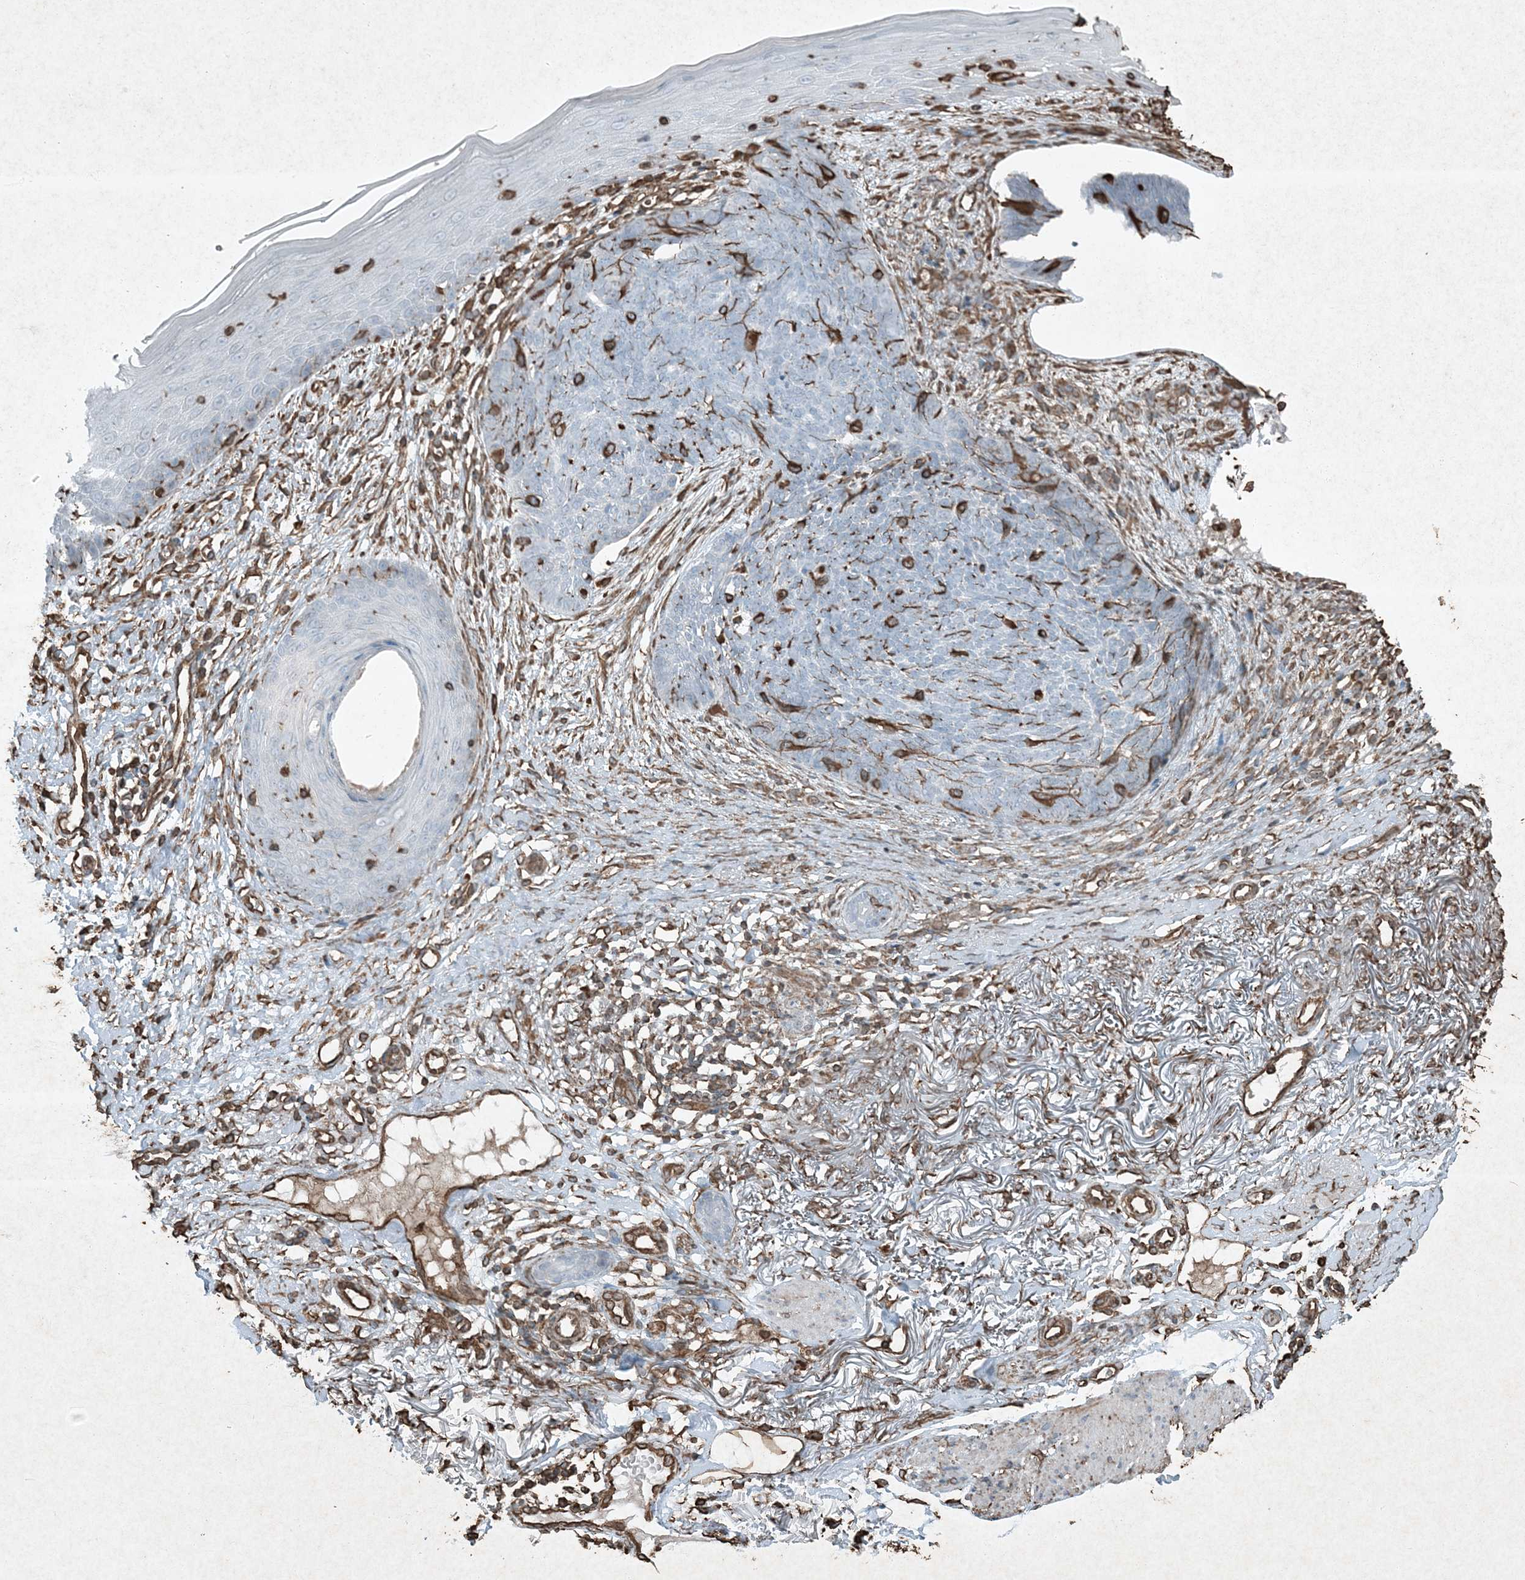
{"staining": {"intensity": "negative", "quantity": "none", "location": "none"}, "tissue": "skin cancer", "cell_type": "Tumor cells", "image_type": "cancer", "snomed": [{"axis": "morphology", "description": "Basal cell carcinoma"}, {"axis": "topography", "description": "Skin"}], "caption": "Protein analysis of skin cancer (basal cell carcinoma) reveals no significant staining in tumor cells. (DAB immunohistochemistry, high magnification).", "gene": "RYK", "patient": {"sex": "female", "age": 70}}